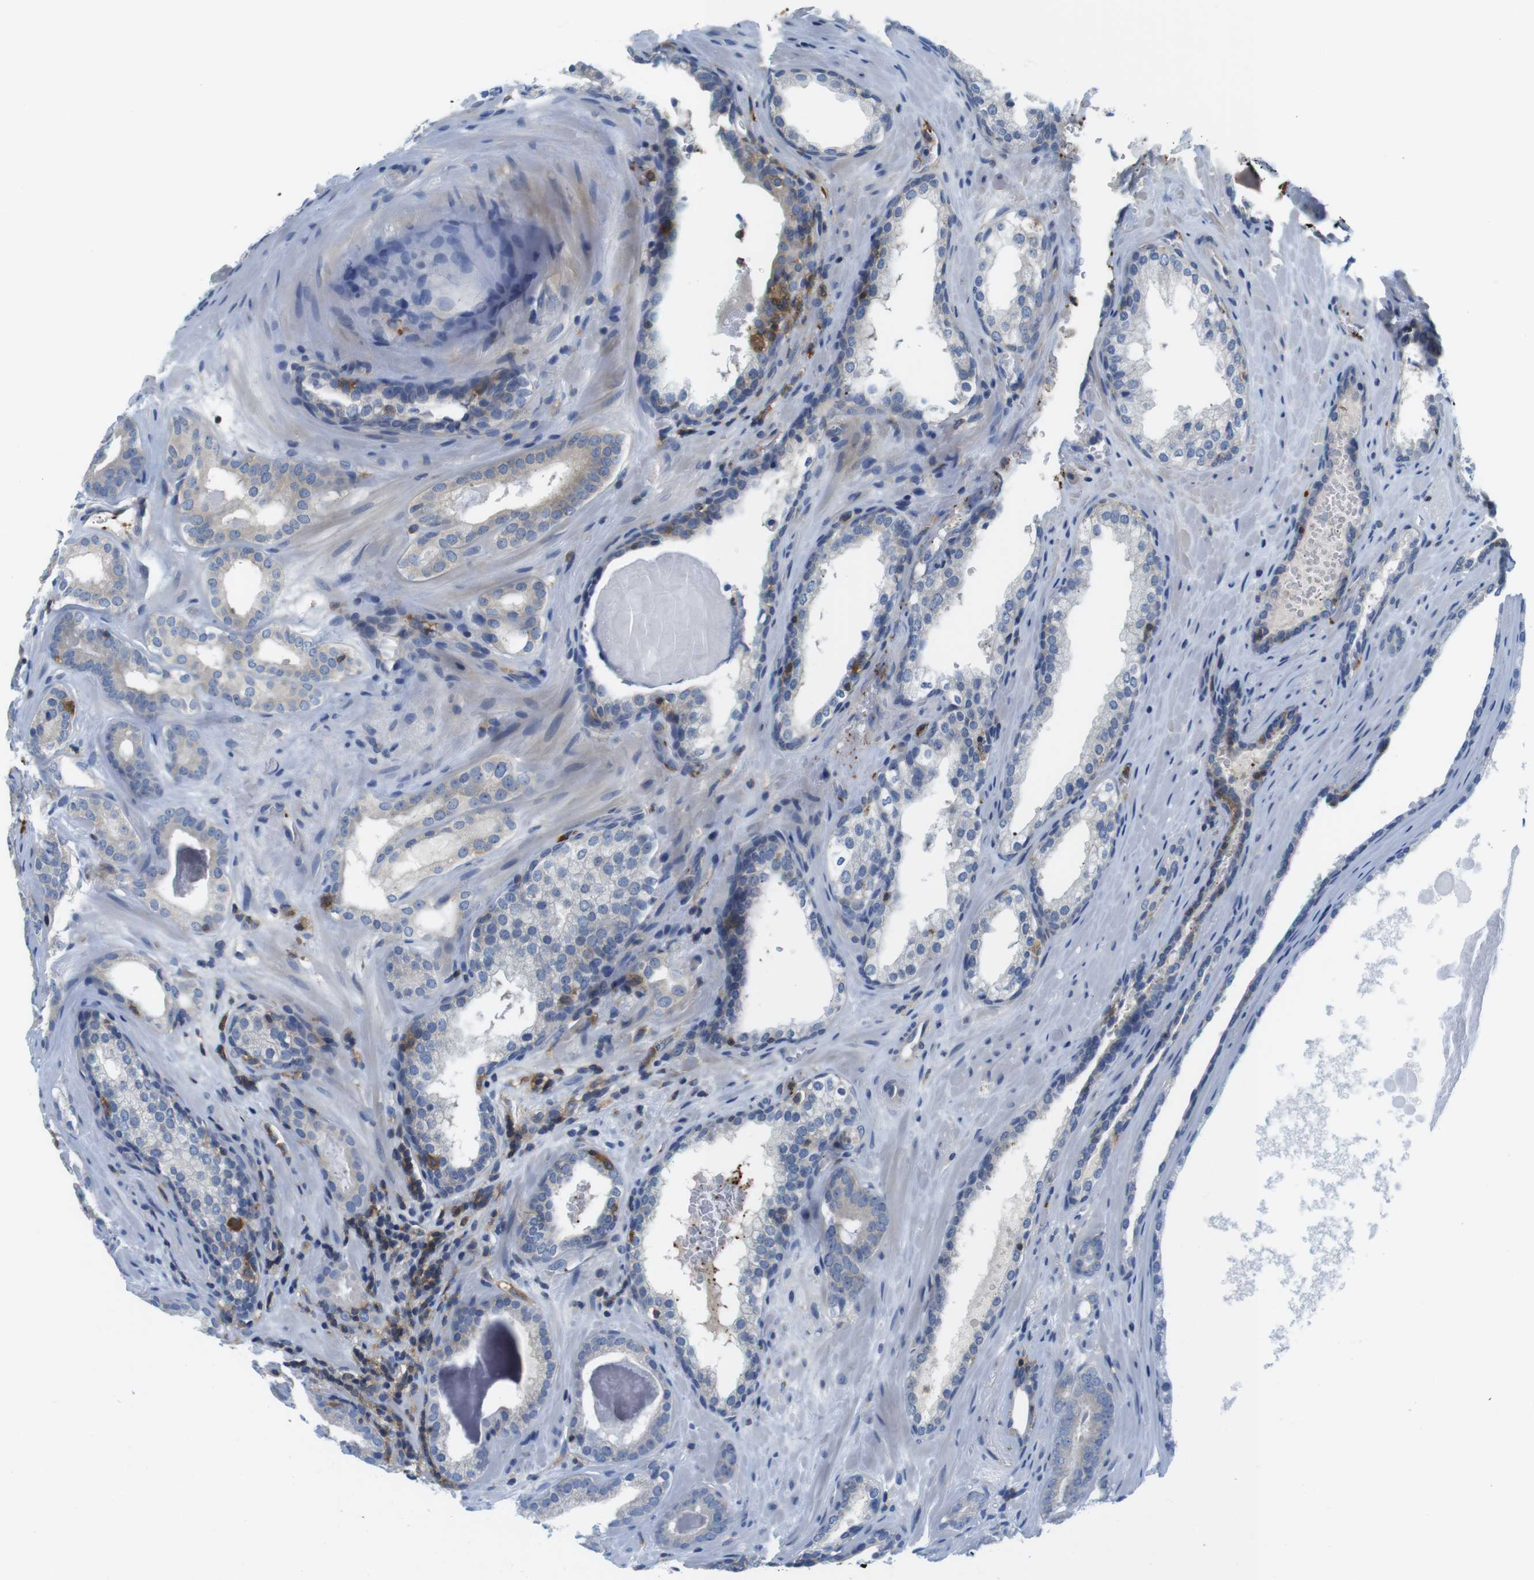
{"staining": {"intensity": "negative", "quantity": "none", "location": "none"}, "tissue": "prostate cancer", "cell_type": "Tumor cells", "image_type": "cancer", "snomed": [{"axis": "morphology", "description": "Adenocarcinoma, High grade"}, {"axis": "topography", "description": "Prostate"}], "caption": "Micrograph shows no protein expression in tumor cells of adenocarcinoma (high-grade) (prostate) tissue.", "gene": "HERPUD2", "patient": {"sex": "male", "age": 60}}